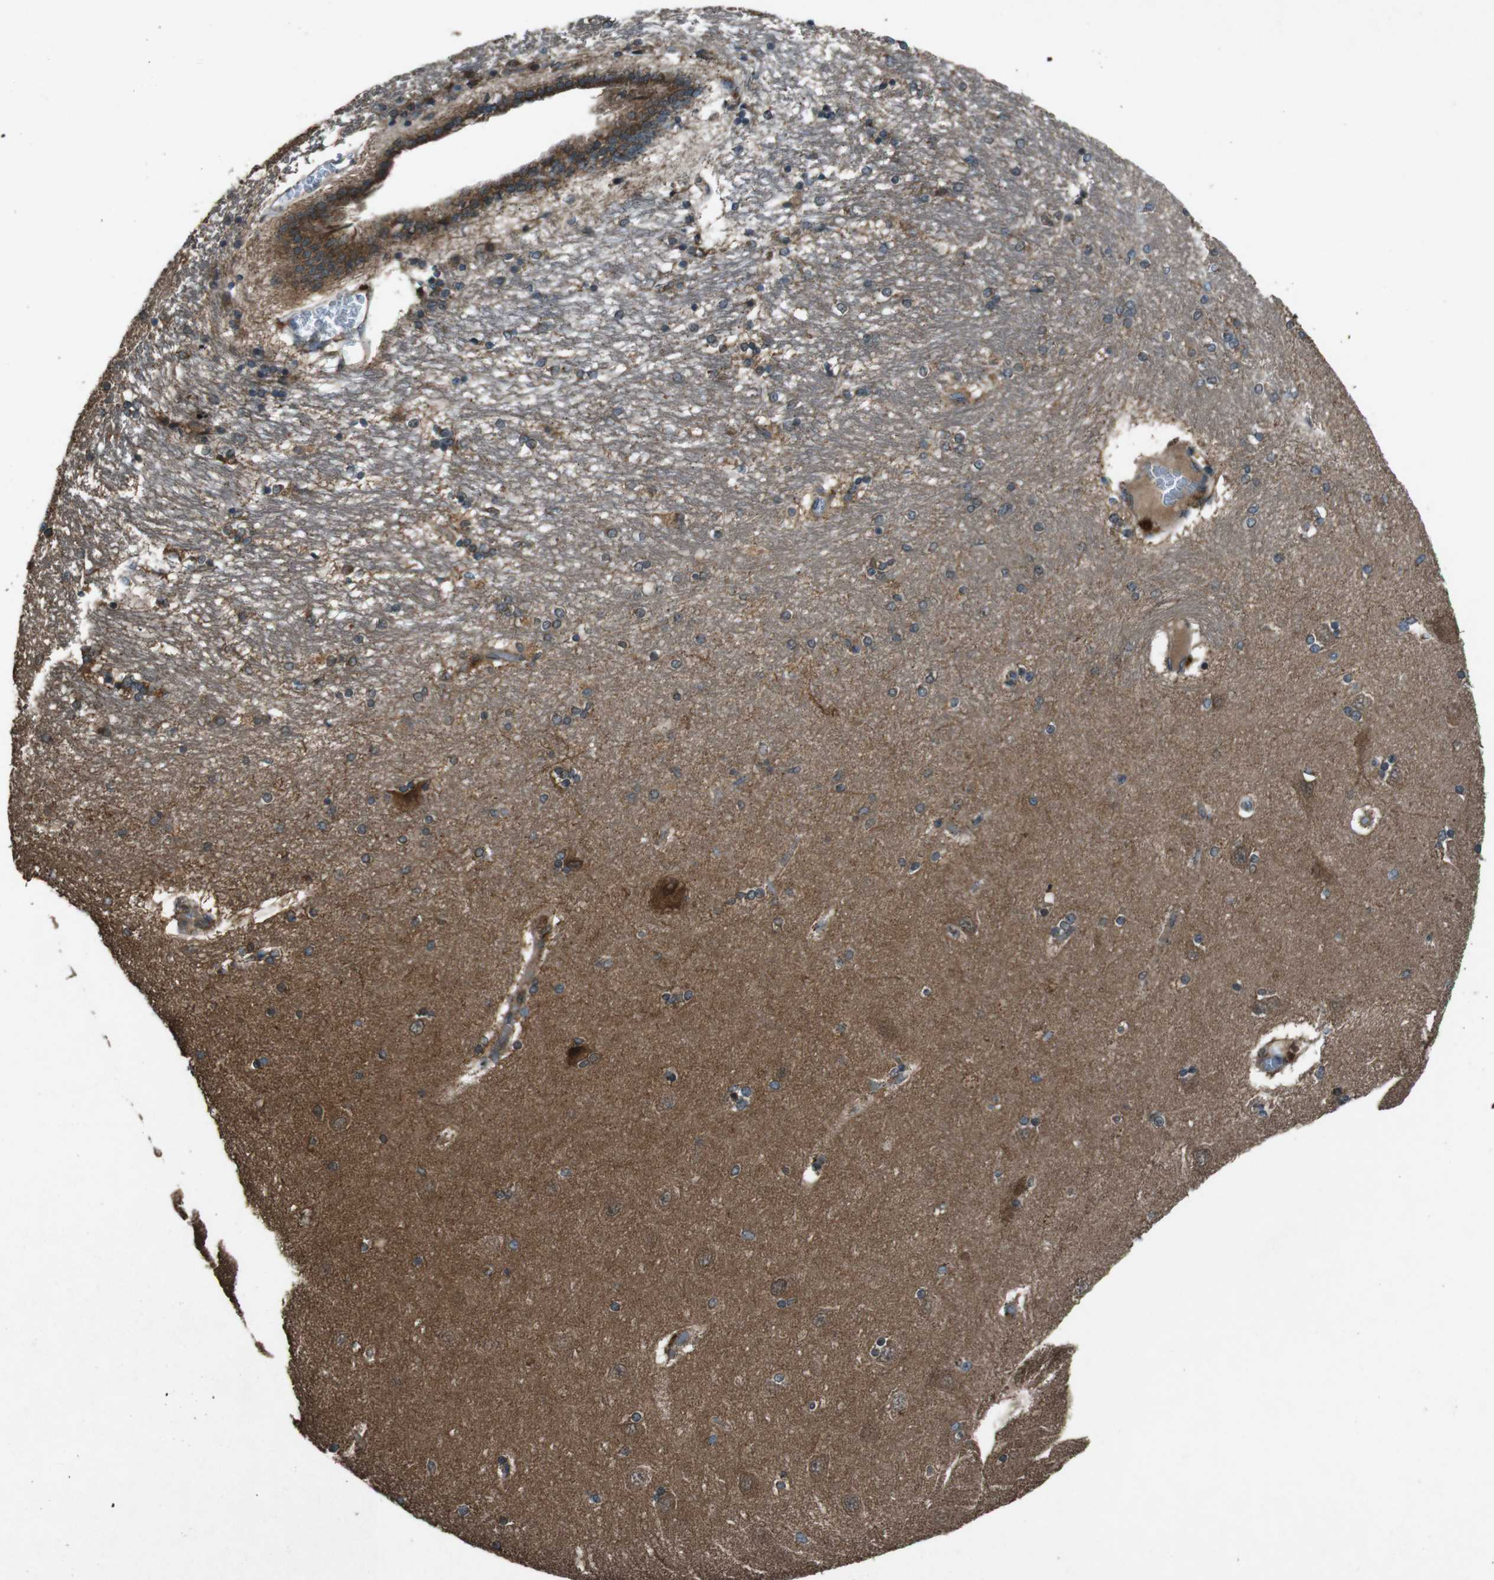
{"staining": {"intensity": "weak", "quantity": "<25%", "location": "cytoplasmic/membranous"}, "tissue": "hippocampus", "cell_type": "Glial cells", "image_type": "normal", "snomed": [{"axis": "morphology", "description": "Normal tissue, NOS"}, {"axis": "topography", "description": "Hippocampus"}], "caption": "High power microscopy image of an immunohistochemistry photomicrograph of unremarkable hippocampus, revealing no significant expression in glial cells.", "gene": "SLC27A4", "patient": {"sex": "female", "age": 54}}